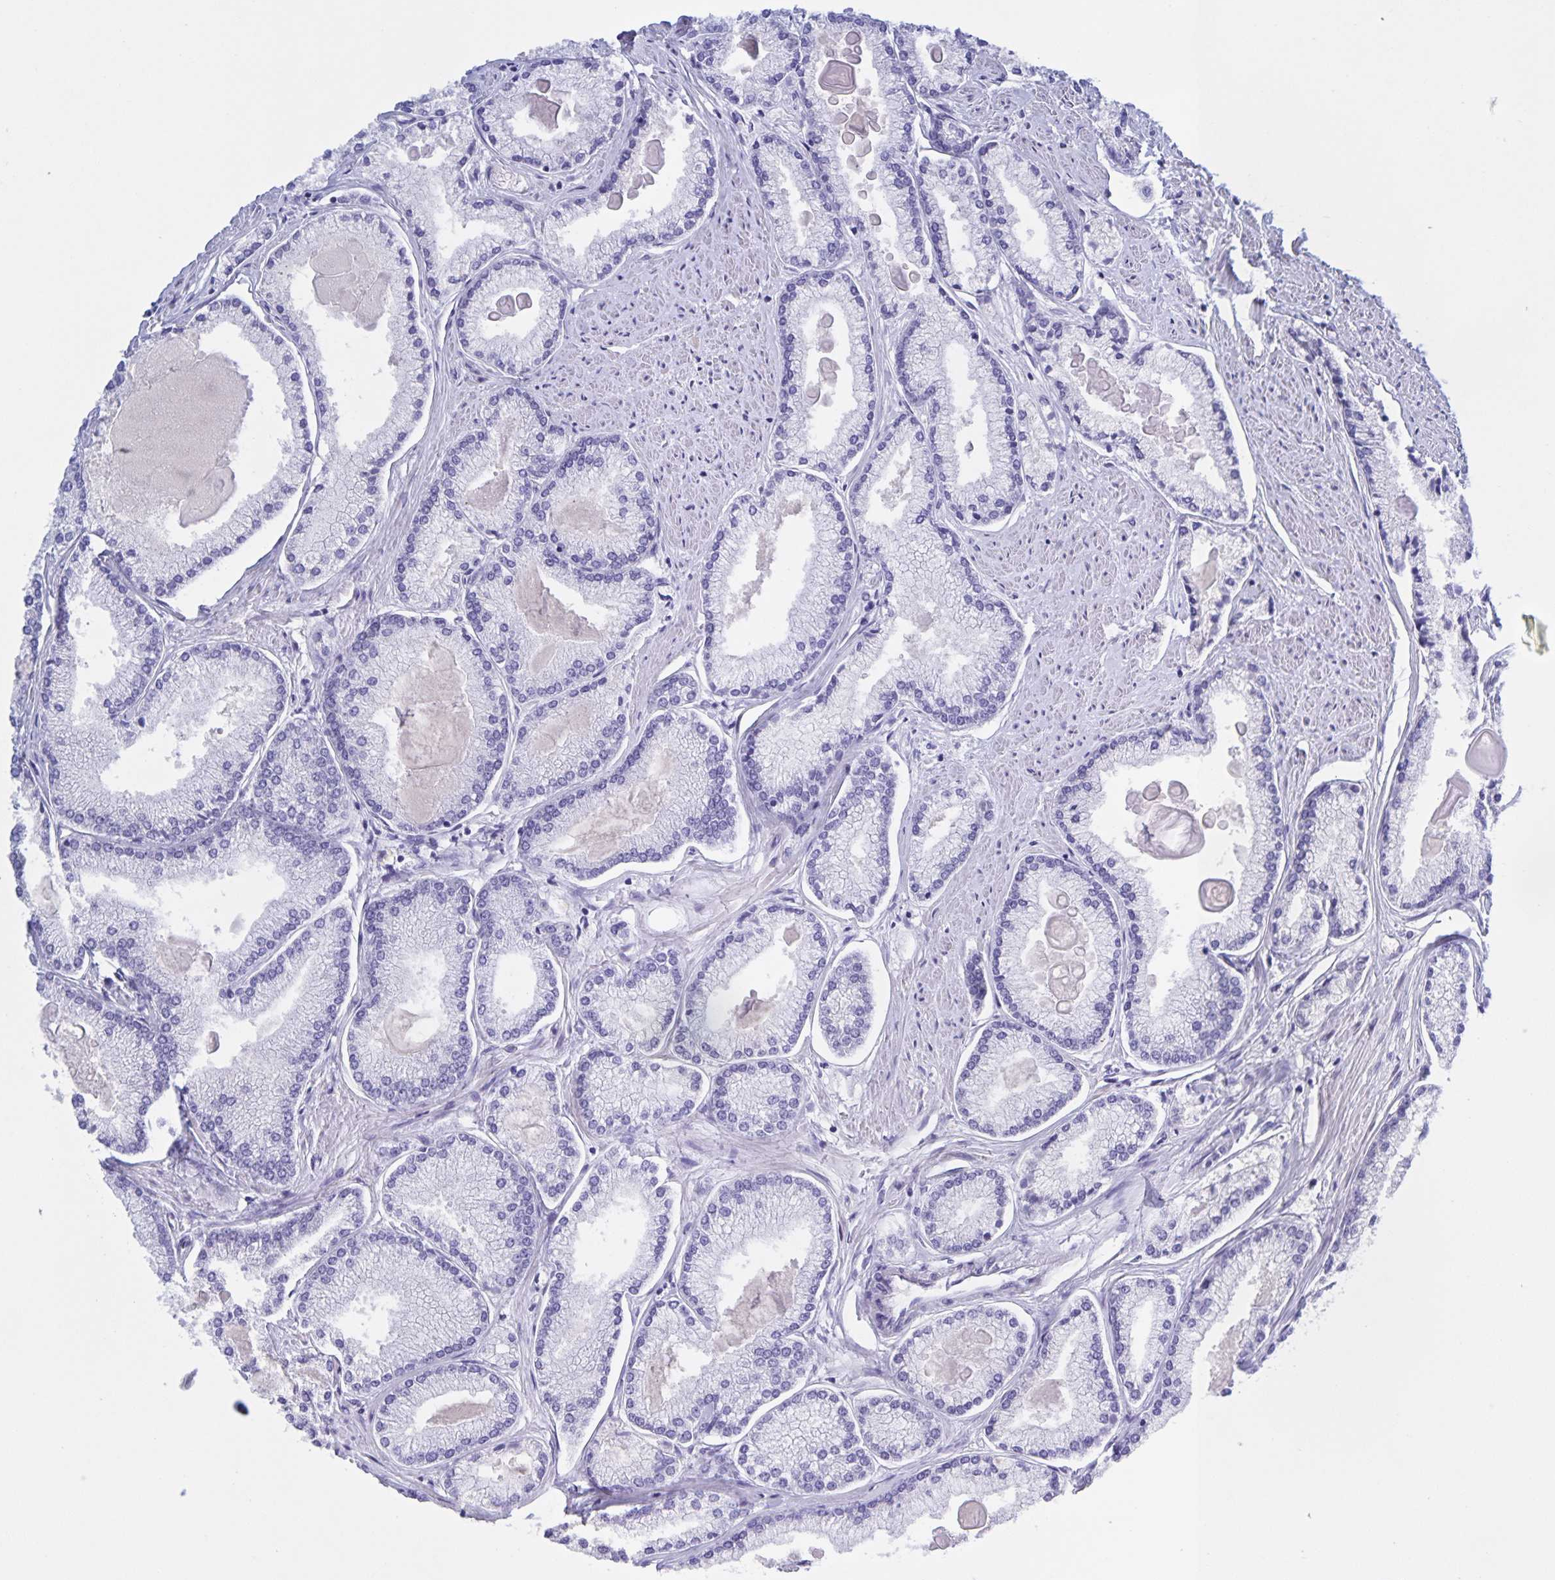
{"staining": {"intensity": "negative", "quantity": "none", "location": "none"}, "tissue": "prostate cancer", "cell_type": "Tumor cells", "image_type": "cancer", "snomed": [{"axis": "morphology", "description": "Adenocarcinoma, High grade"}, {"axis": "topography", "description": "Prostate"}], "caption": "IHC of human prostate cancer (adenocarcinoma (high-grade)) shows no staining in tumor cells. (DAB immunohistochemistry with hematoxylin counter stain).", "gene": "CATSPER4", "patient": {"sex": "male", "age": 68}}